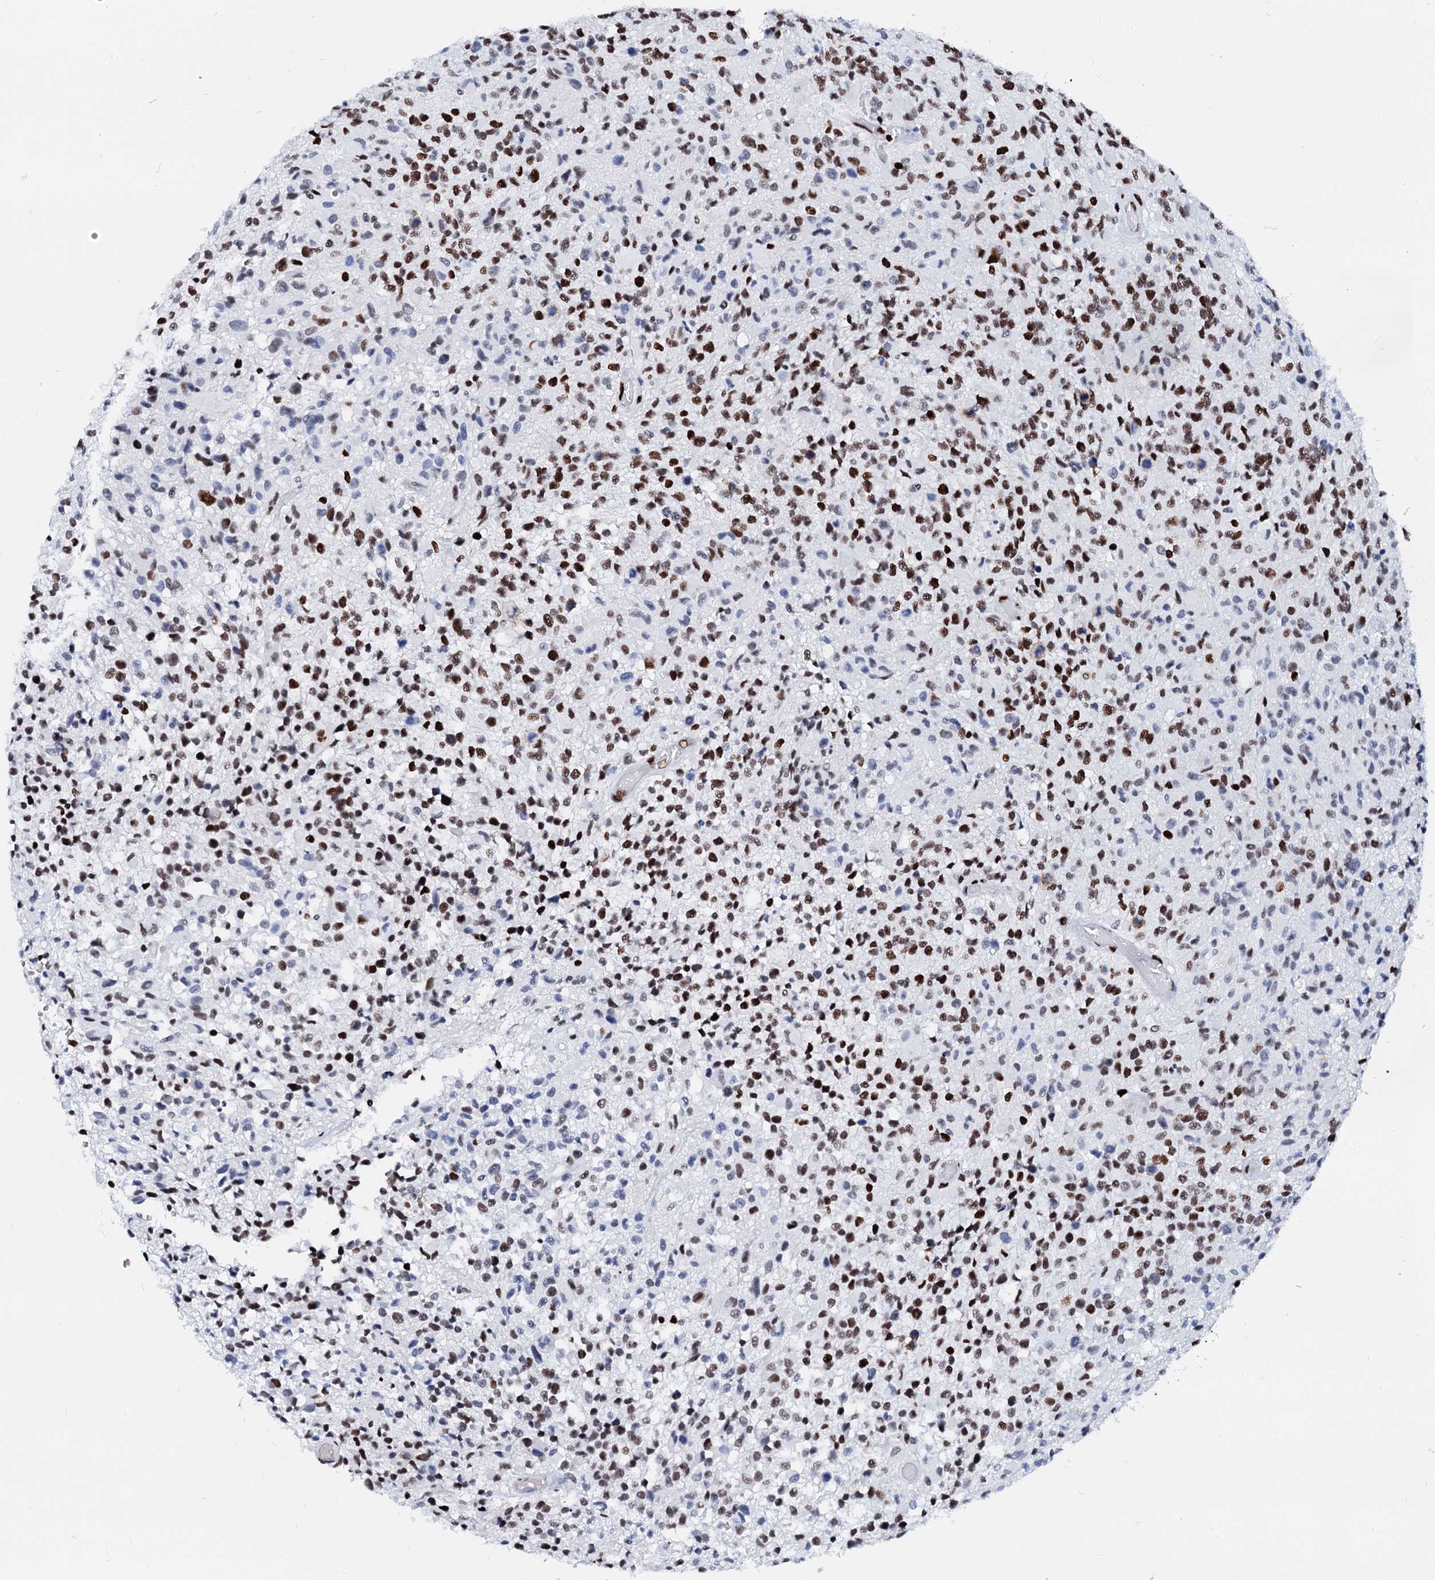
{"staining": {"intensity": "strong", "quantity": "25%-75%", "location": "nuclear"}, "tissue": "glioma", "cell_type": "Tumor cells", "image_type": "cancer", "snomed": [{"axis": "morphology", "description": "Glioma, malignant, High grade"}, {"axis": "morphology", "description": "Glioblastoma, NOS"}, {"axis": "topography", "description": "Brain"}], "caption": "Protein staining reveals strong nuclear positivity in about 25%-75% of tumor cells in glioma. The protein is stained brown, and the nuclei are stained in blue (DAB IHC with brightfield microscopy, high magnification).", "gene": "RALY", "patient": {"sex": "male", "age": 60}}